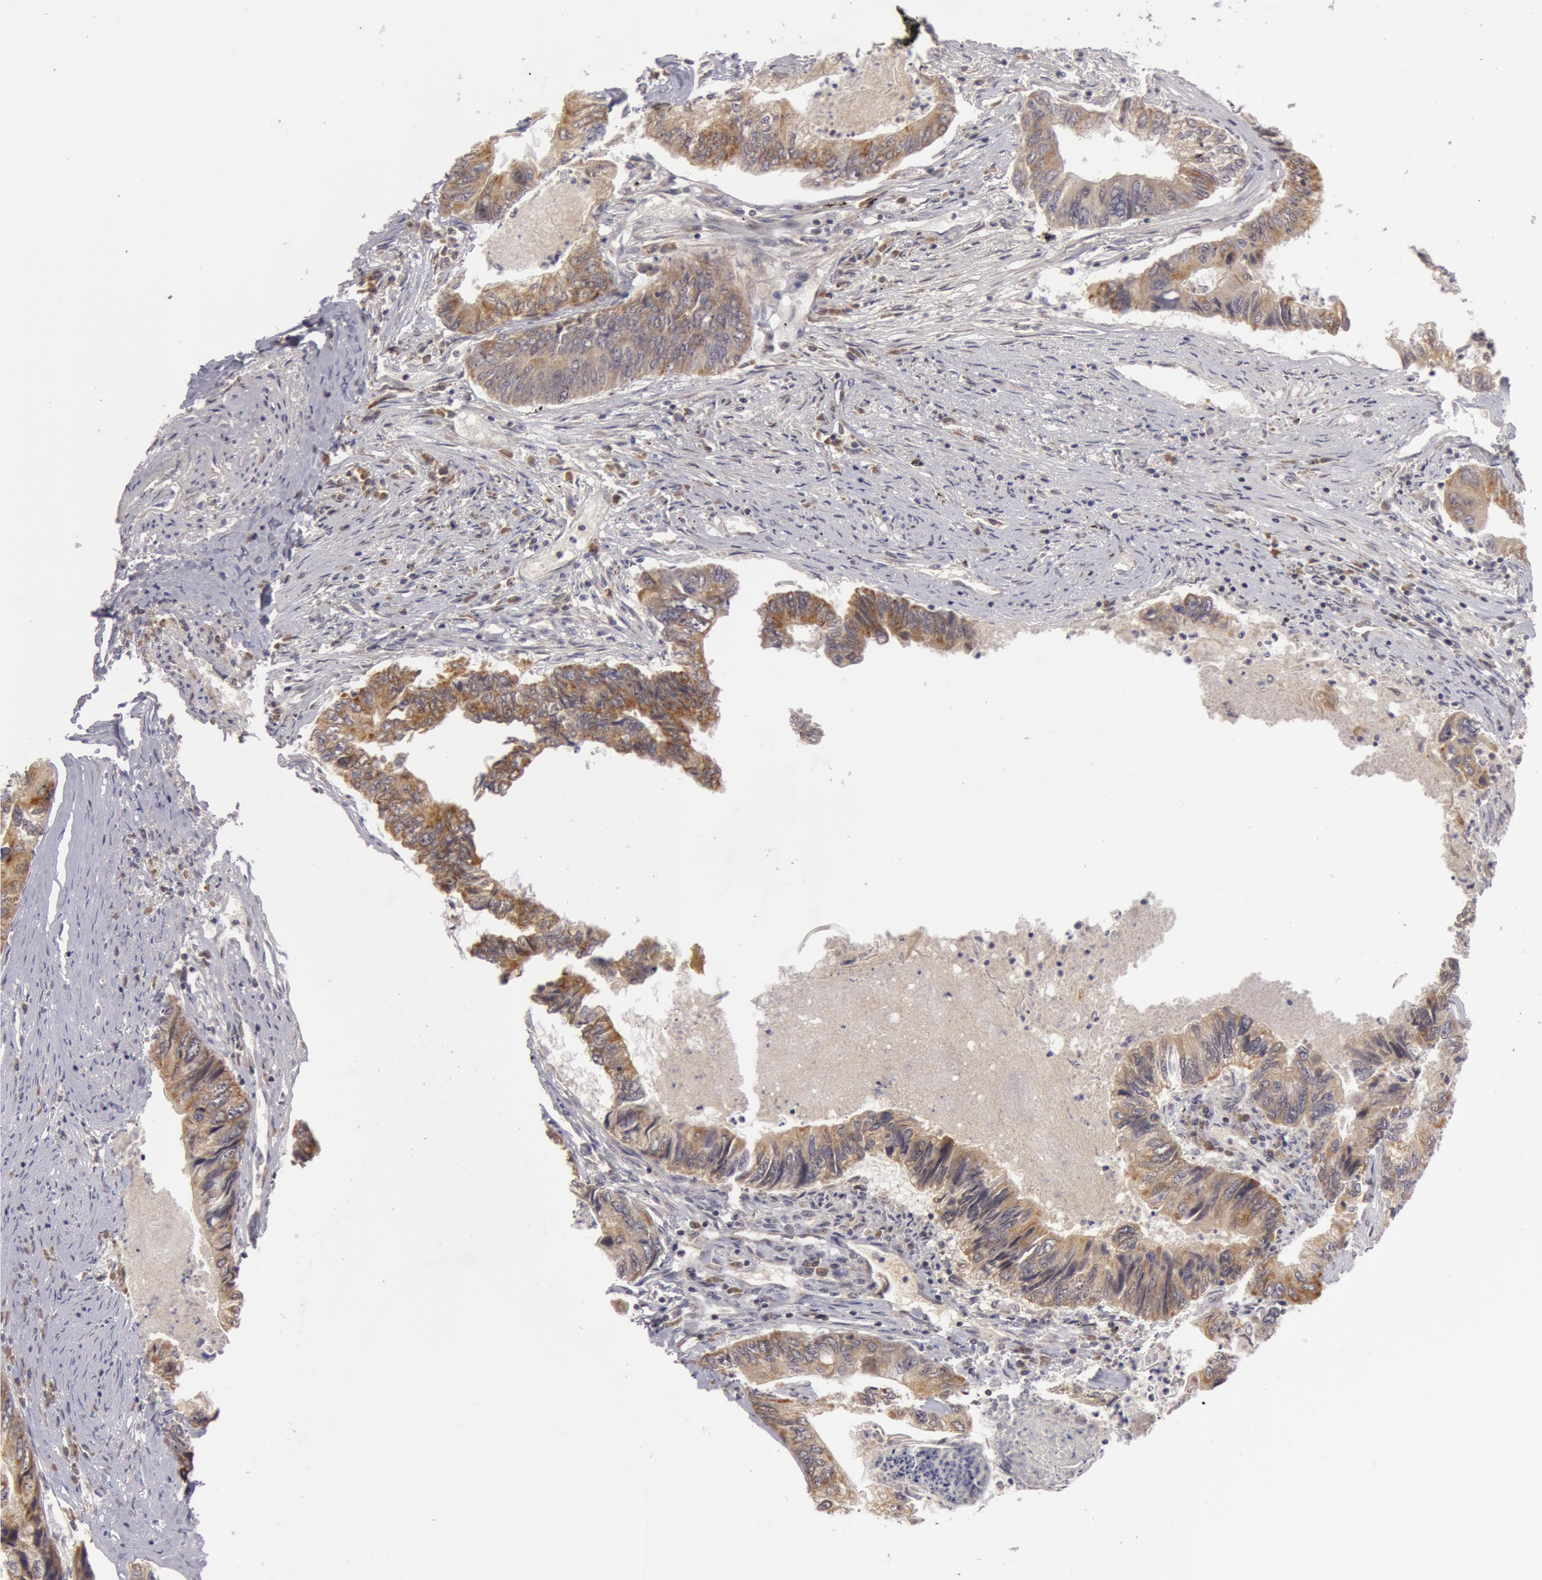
{"staining": {"intensity": "moderate", "quantity": ">75%", "location": "cytoplasmic/membranous"}, "tissue": "colorectal cancer", "cell_type": "Tumor cells", "image_type": "cancer", "snomed": [{"axis": "morphology", "description": "Adenocarcinoma, NOS"}, {"axis": "topography", "description": "Rectum"}], "caption": "Immunohistochemistry of human colorectal cancer exhibits medium levels of moderate cytoplasmic/membranous positivity in about >75% of tumor cells.", "gene": "SYTL4", "patient": {"sex": "female", "age": 82}}